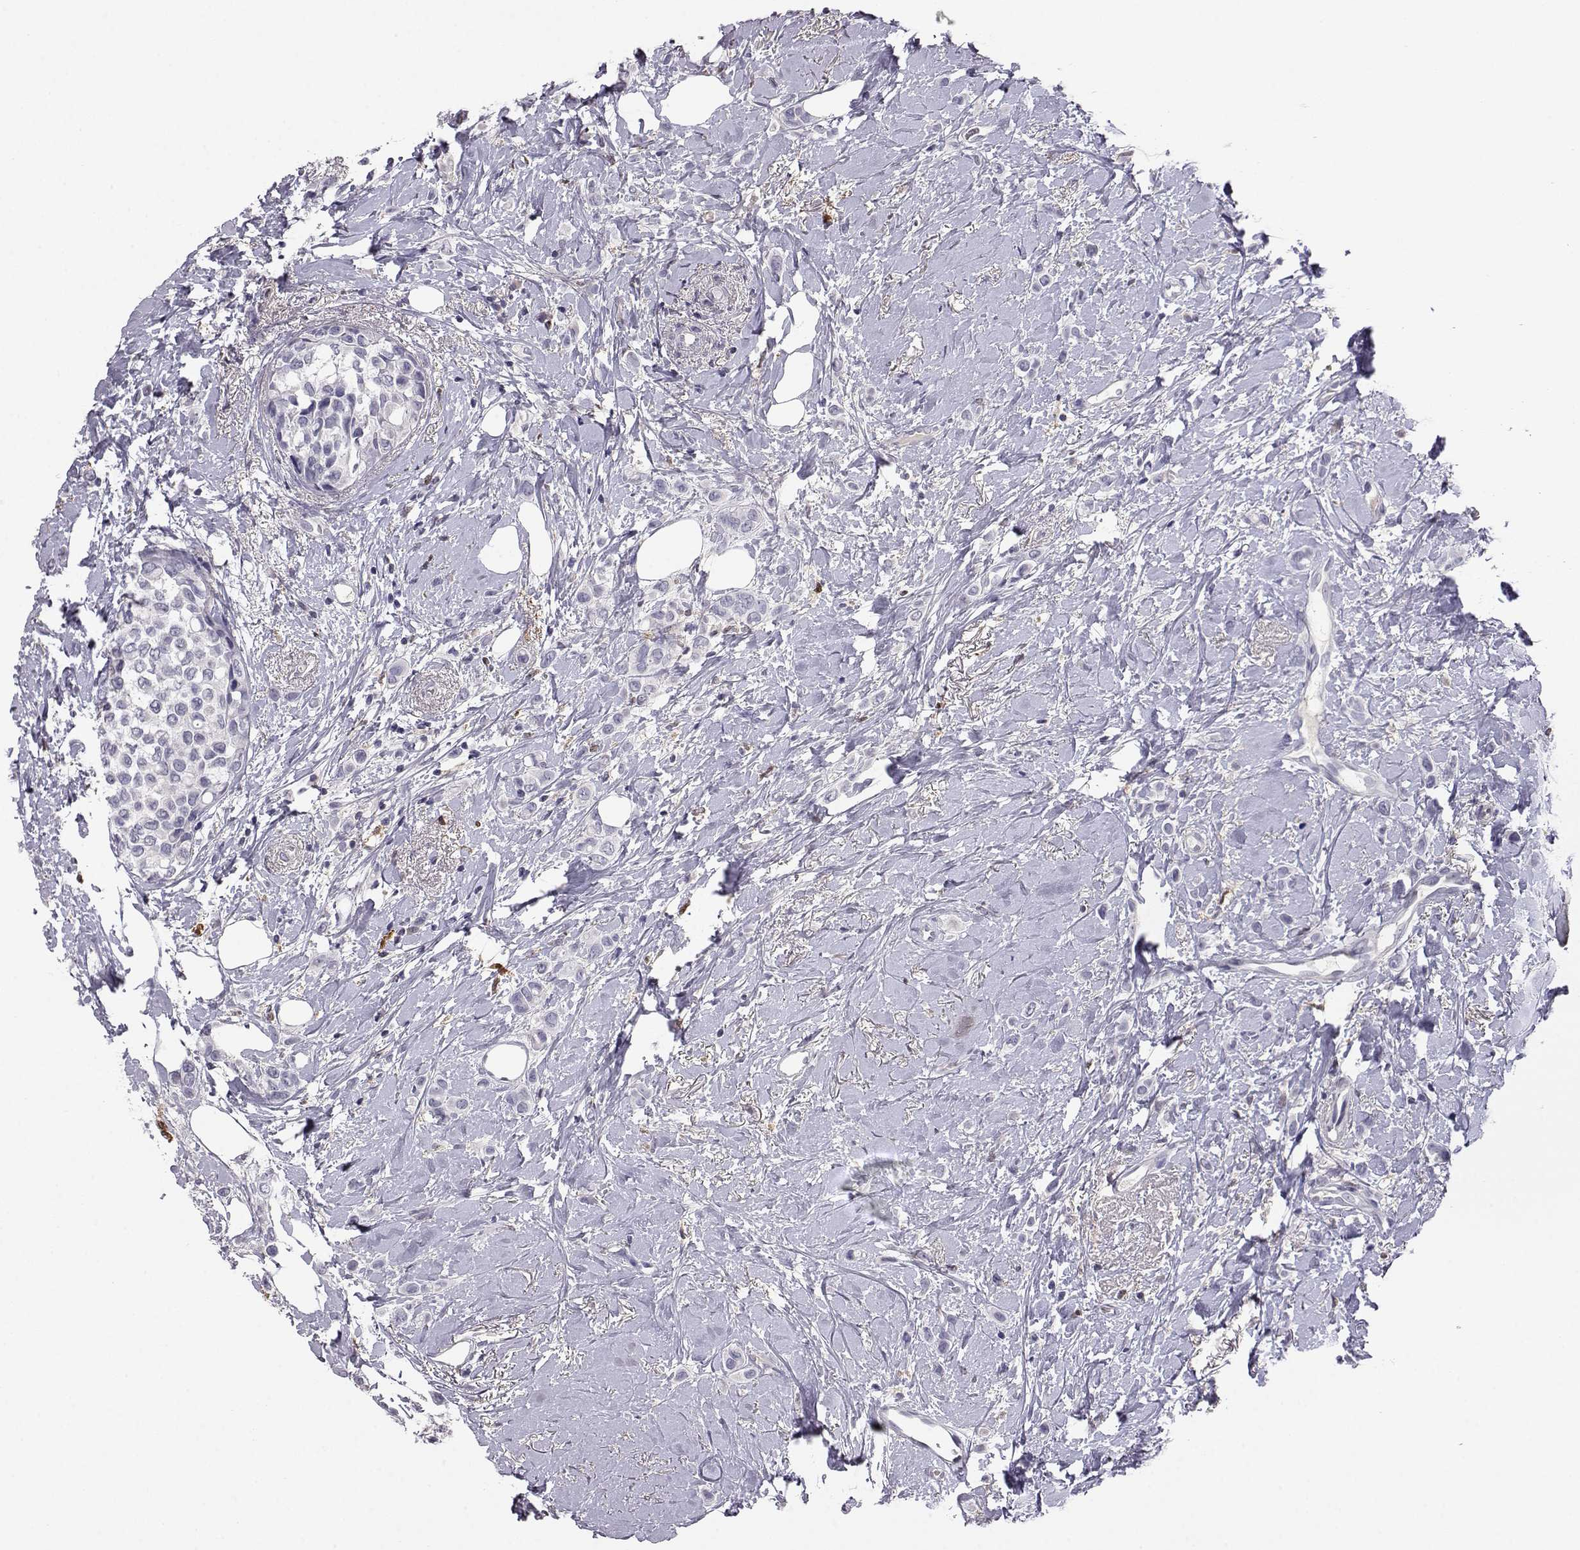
{"staining": {"intensity": "negative", "quantity": "none", "location": "none"}, "tissue": "breast cancer", "cell_type": "Tumor cells", "image_type": "cancer", "snomed": [{"axis": "morphology", "description": "Lobular carcinoma"}, {"axis": "topography", "description": "Breast"}], "caption": "Tumor cells show no significant protein staining in breast cancer (lobular carcinoma). (DAB (3,3'-diaminobenzidine) immunohistochemistry with hematoxylin counter stain).", "gene": "AKR1B1", "patient": {"sex": "female", "age": 66}}